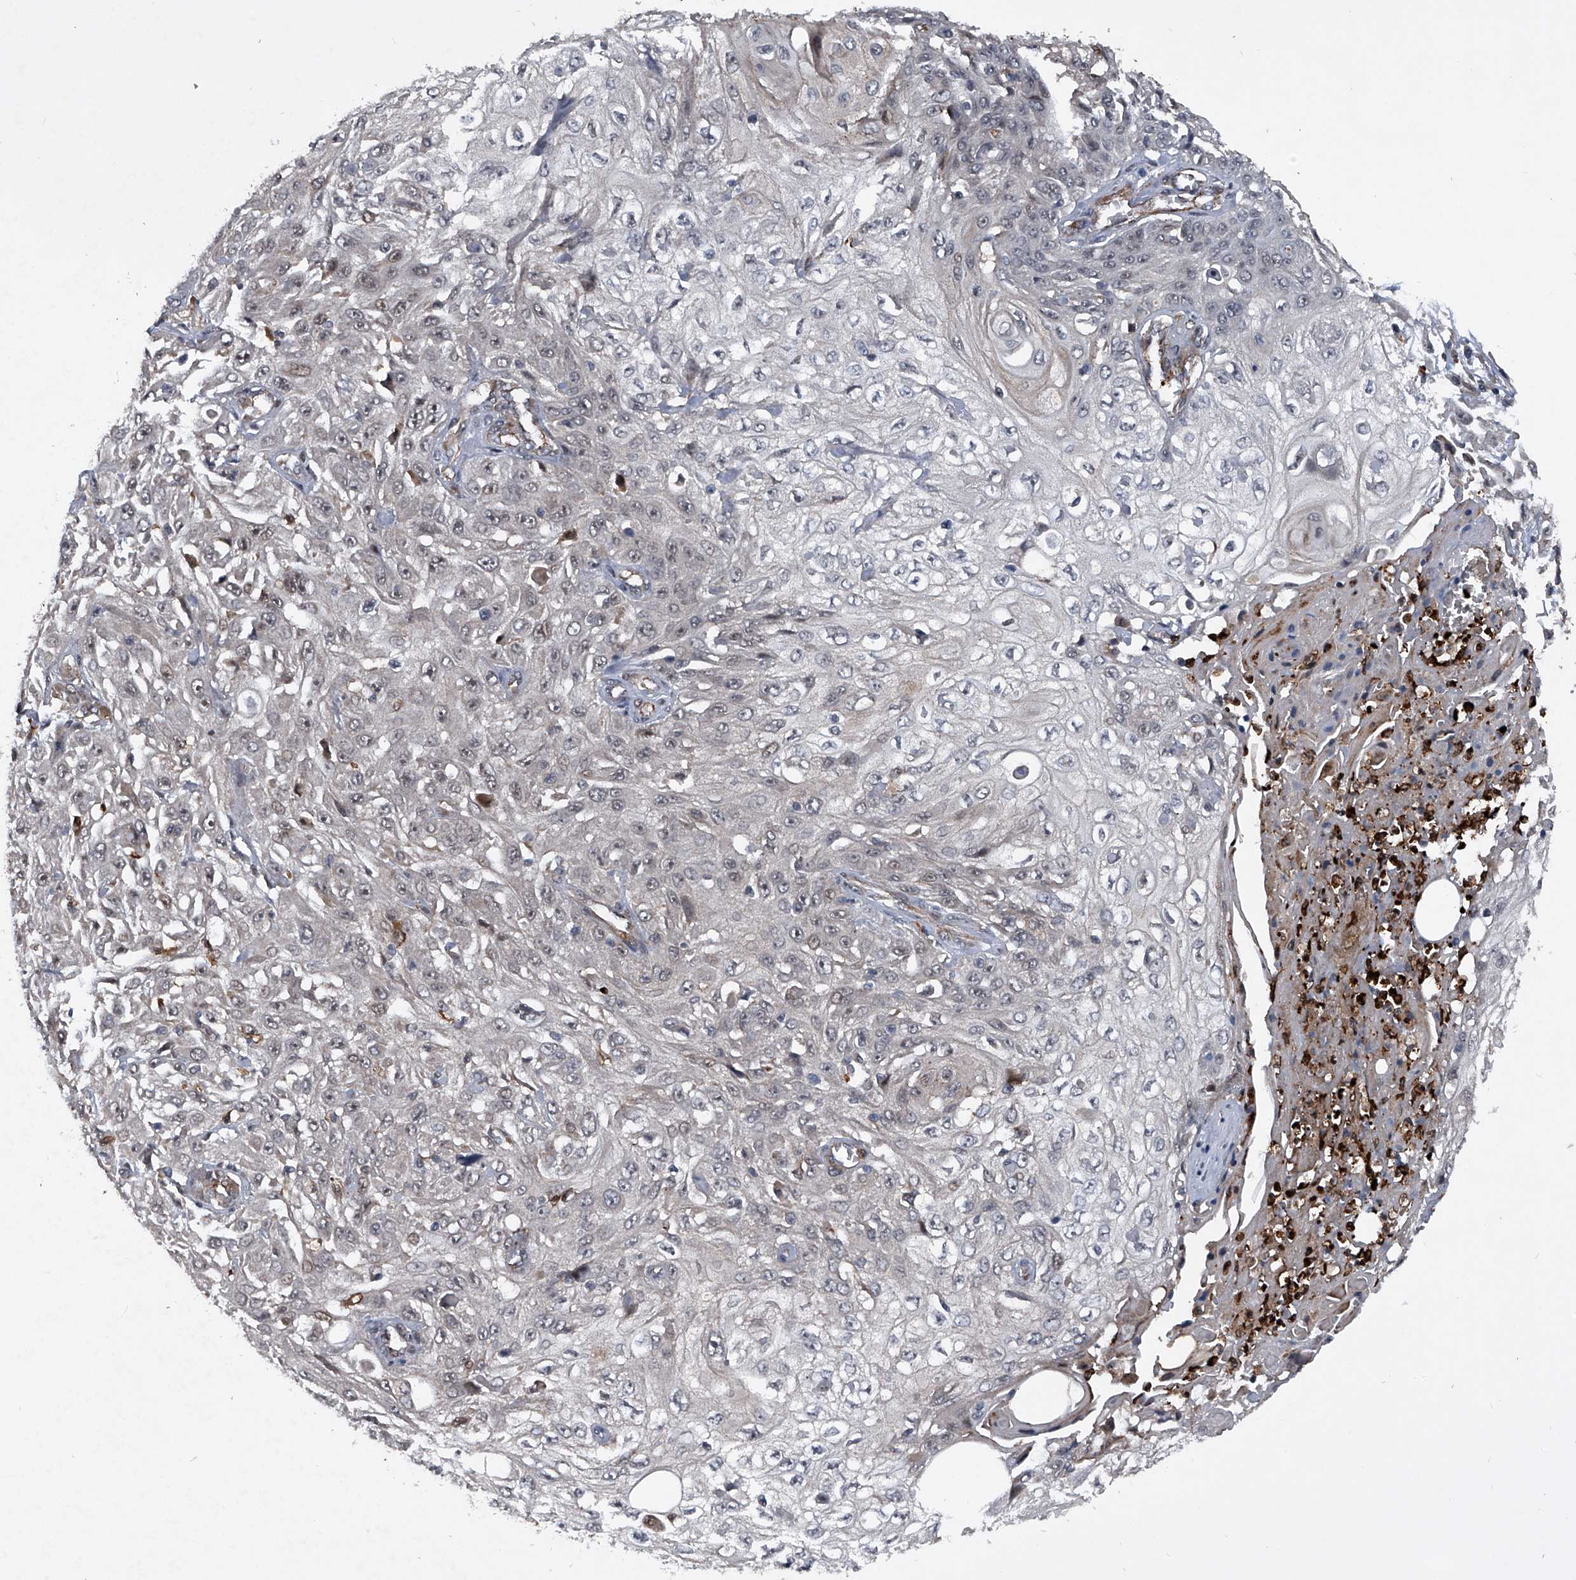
{"staining": {"intensity": "weak", "quantity": "<25%", "location": "nuclear"}, "tissue": "skin cancer", "cell_type": "Tumor cells", "image_type": "cancer", "snomed": [{"axis": "morphology", "description": "Squamous cell carcinoma, NOS"}, {"axis": "morphology", "description": "Squamous cell carcinoma, metastatic, NOS"}, {"axis": "topography", "description": "Skin"}, {"axis": "topography", "description": "Lymph node"}], "caption": "Tumor cells show no significant protein staining in skin cancer (metastatic squamous cell carcinoma).", "gene": "MAPKAP1", "patient": {"sex": "male", "age": 75}}